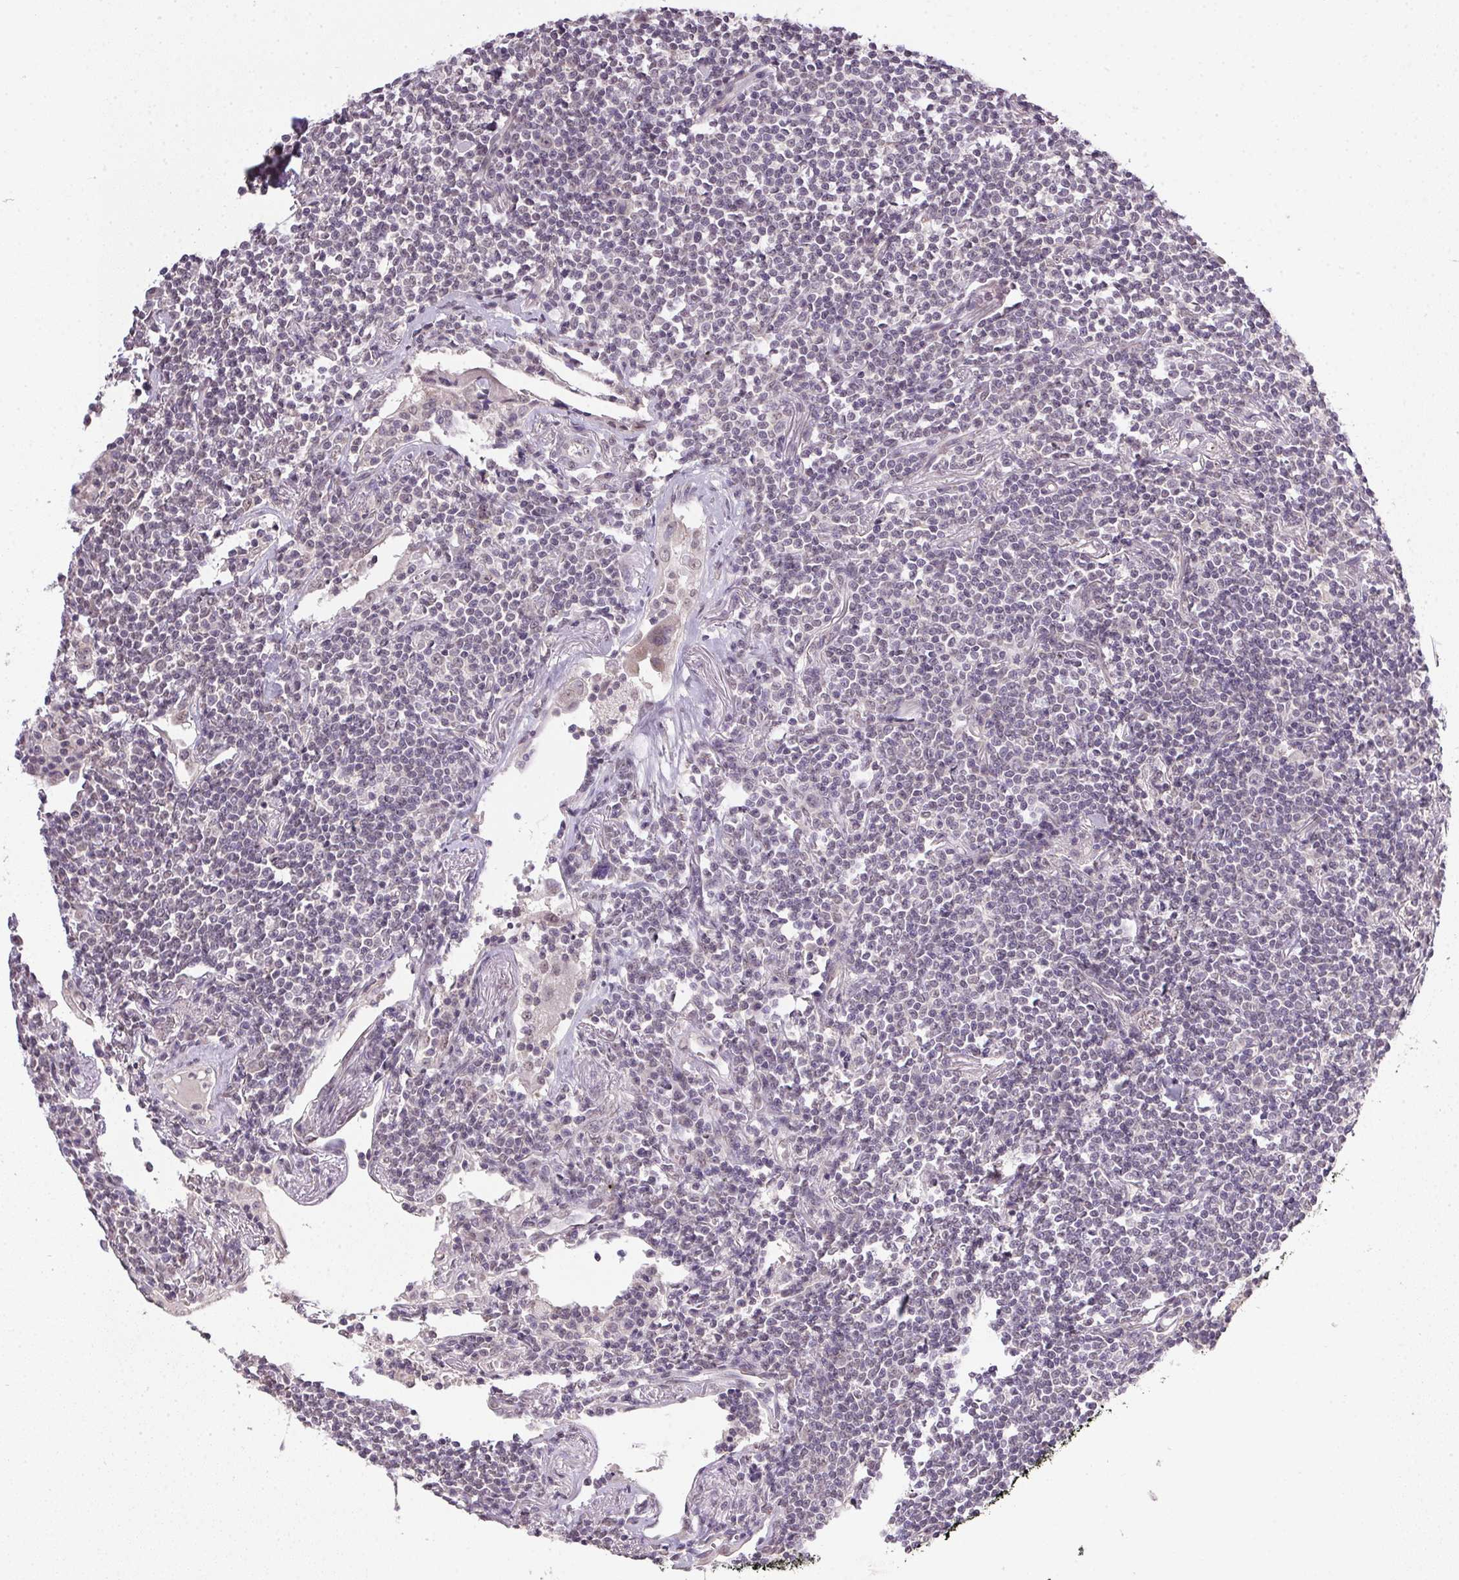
{"staining": {"intensity": "negative", "quantity": "none", "location": "none"}, "tissue": "lymphoma", "cell_type": "Tumor cells", "image_type": "cancer", "snomed": [{"axis": "morphology", "description": "Malignant lymphoma, non-Hodgkin's type, Low grade"}, {"axis": "topography", "description": "Lung"}], "caption": "IHC image of lymphoma stained for a protein (brown), which shows no staining in tumor cells.", "gene": "PPP4R4", "patient": {"sex": "female", "age": 71}}